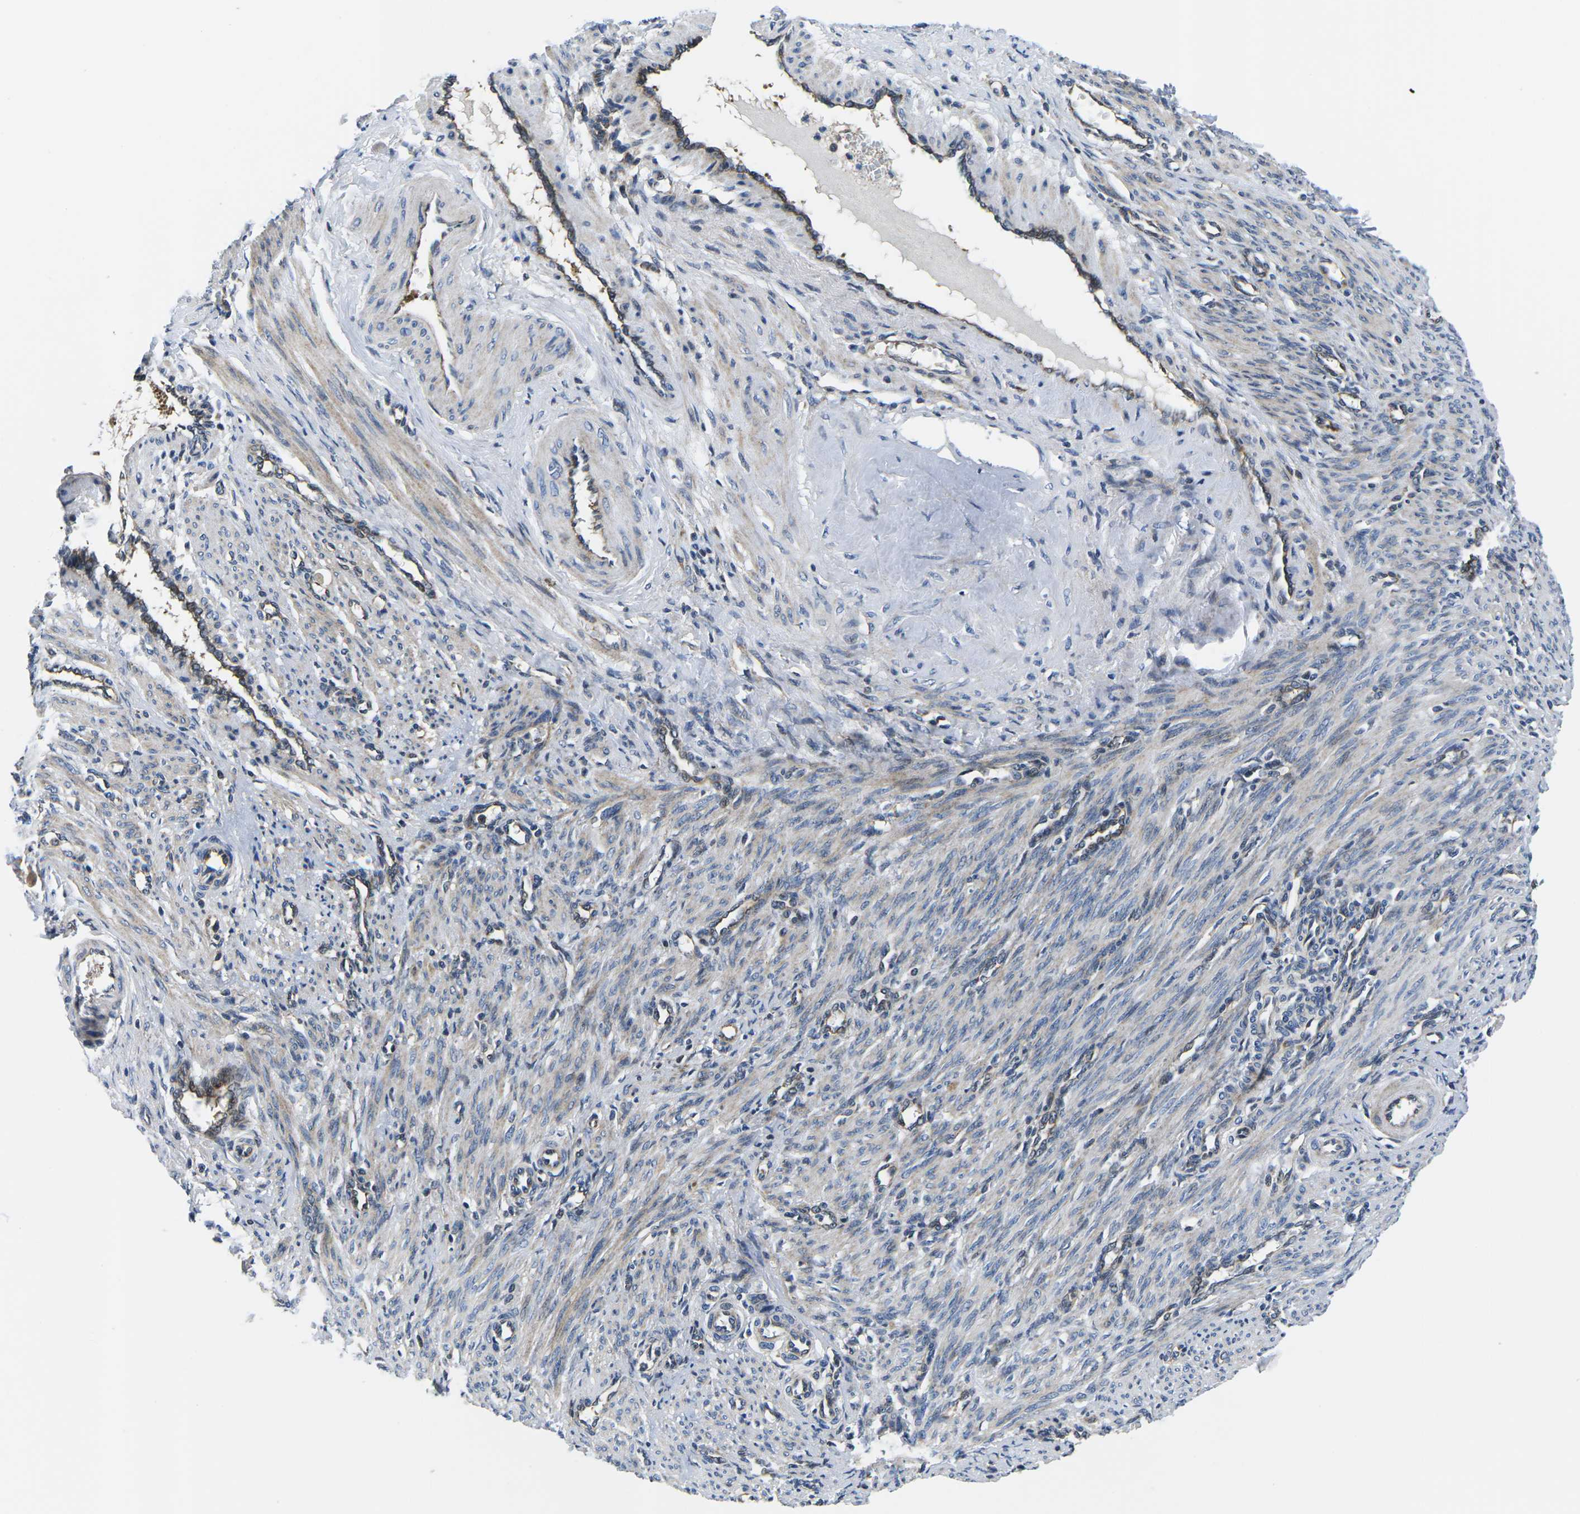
{"staining": {"intensity": "weak", "quantity": "25%-75%", "location": "cytoplasmic/membranous"}, "tissue": "smooth muscle", "cell_type": "Smooth muscle cells", "image_type": "normal", "snomed": [{"axis": "morphology", "description": "Normal tissue, NOS"}, {"axis": "topography", "description": "Endometrium"}], "caption": "Normal smooth muscle was stained to show a protein in brown. There is low levels of weak cytoplasmic/membranous expression in approximately 25%-75% of smooth muscle cells. The protein of interest is shown in brown color, while the nuclei are stained blue.", "gene": "EIF4E", "patient": {"sex": "female", "age": 33}}